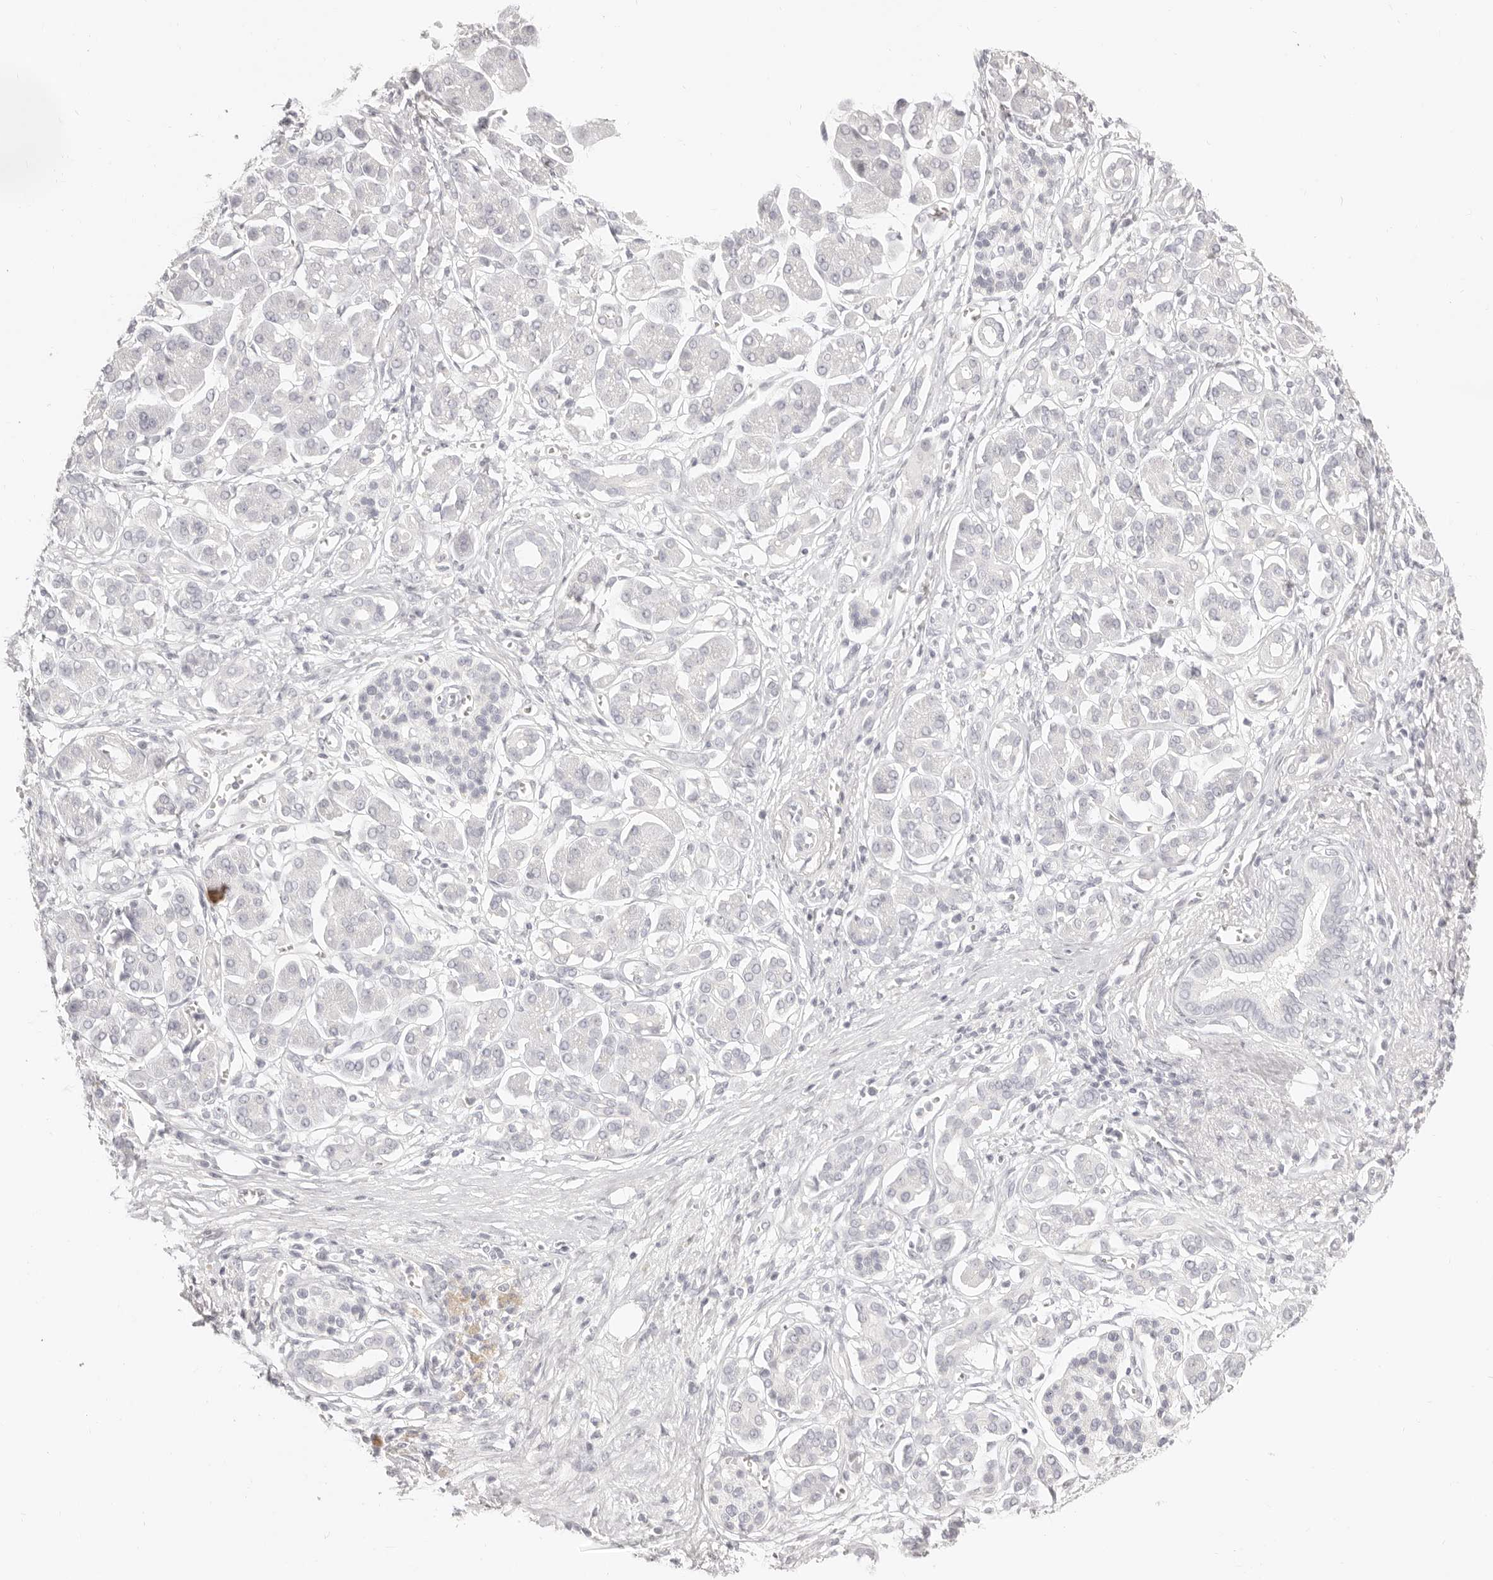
{"staining": {"intensity": "negative", "quantity": "none", "location": "none"}, "tissue": "pancreatic cancer", "cell_type": "Tumor cells", "image_type": "cancer", "snomed": [{"axis": "morphology", "description": "Adenocarcinoma, NOS"}, {"axis": "topography", "description": "Pancreas"}], "caption": "This is an immunohistochemistry (IHC) histopathology image of pancreatic adenocarcinoma. There is no staining in tumor cells.", "gene": "FABP1", "patient": {"sex": "male", "age": 78}}